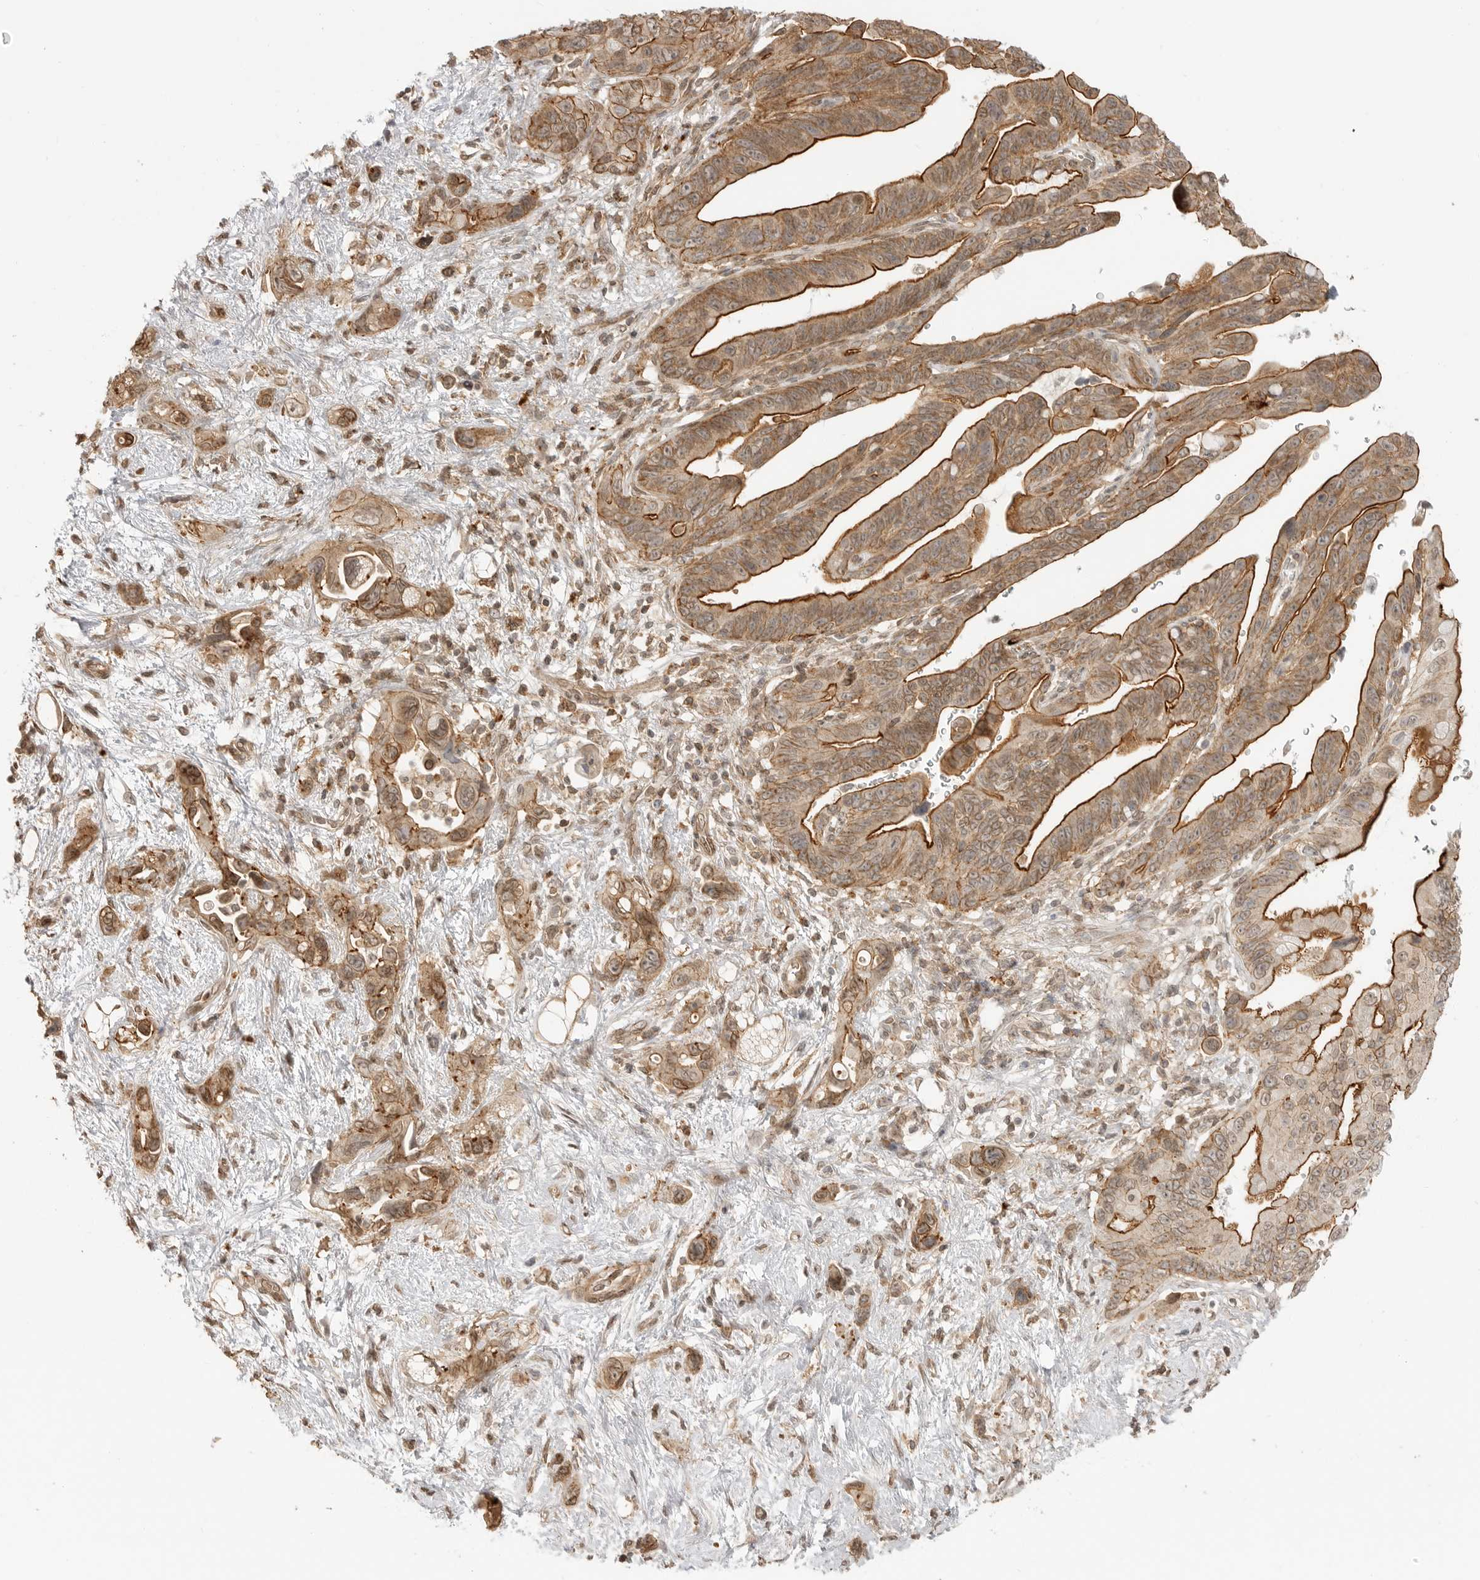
{"staining": {"intensity": "moderate", "quantity": ">75%", "location": "cytoplasmic/membranous"}, "tissue": "pancreatic cancer", "cell_type": "Tumor cells", "image_type": "cancer", "snomed": [{"axis": "morphology", "description": "Adenocarcinoma, NOS"}, {"axis": "topography", "description": "Pancreas"}], "caption": "High-power microscopy captured an immunohistochemistry histopathology image of pancreatic adenocarcinoma, revealing moderate cytoplasmic/membranous expression in about >75% of tumor cells.", "gene": "GPC2", "patient": {"sex": "female", "age": 72}}